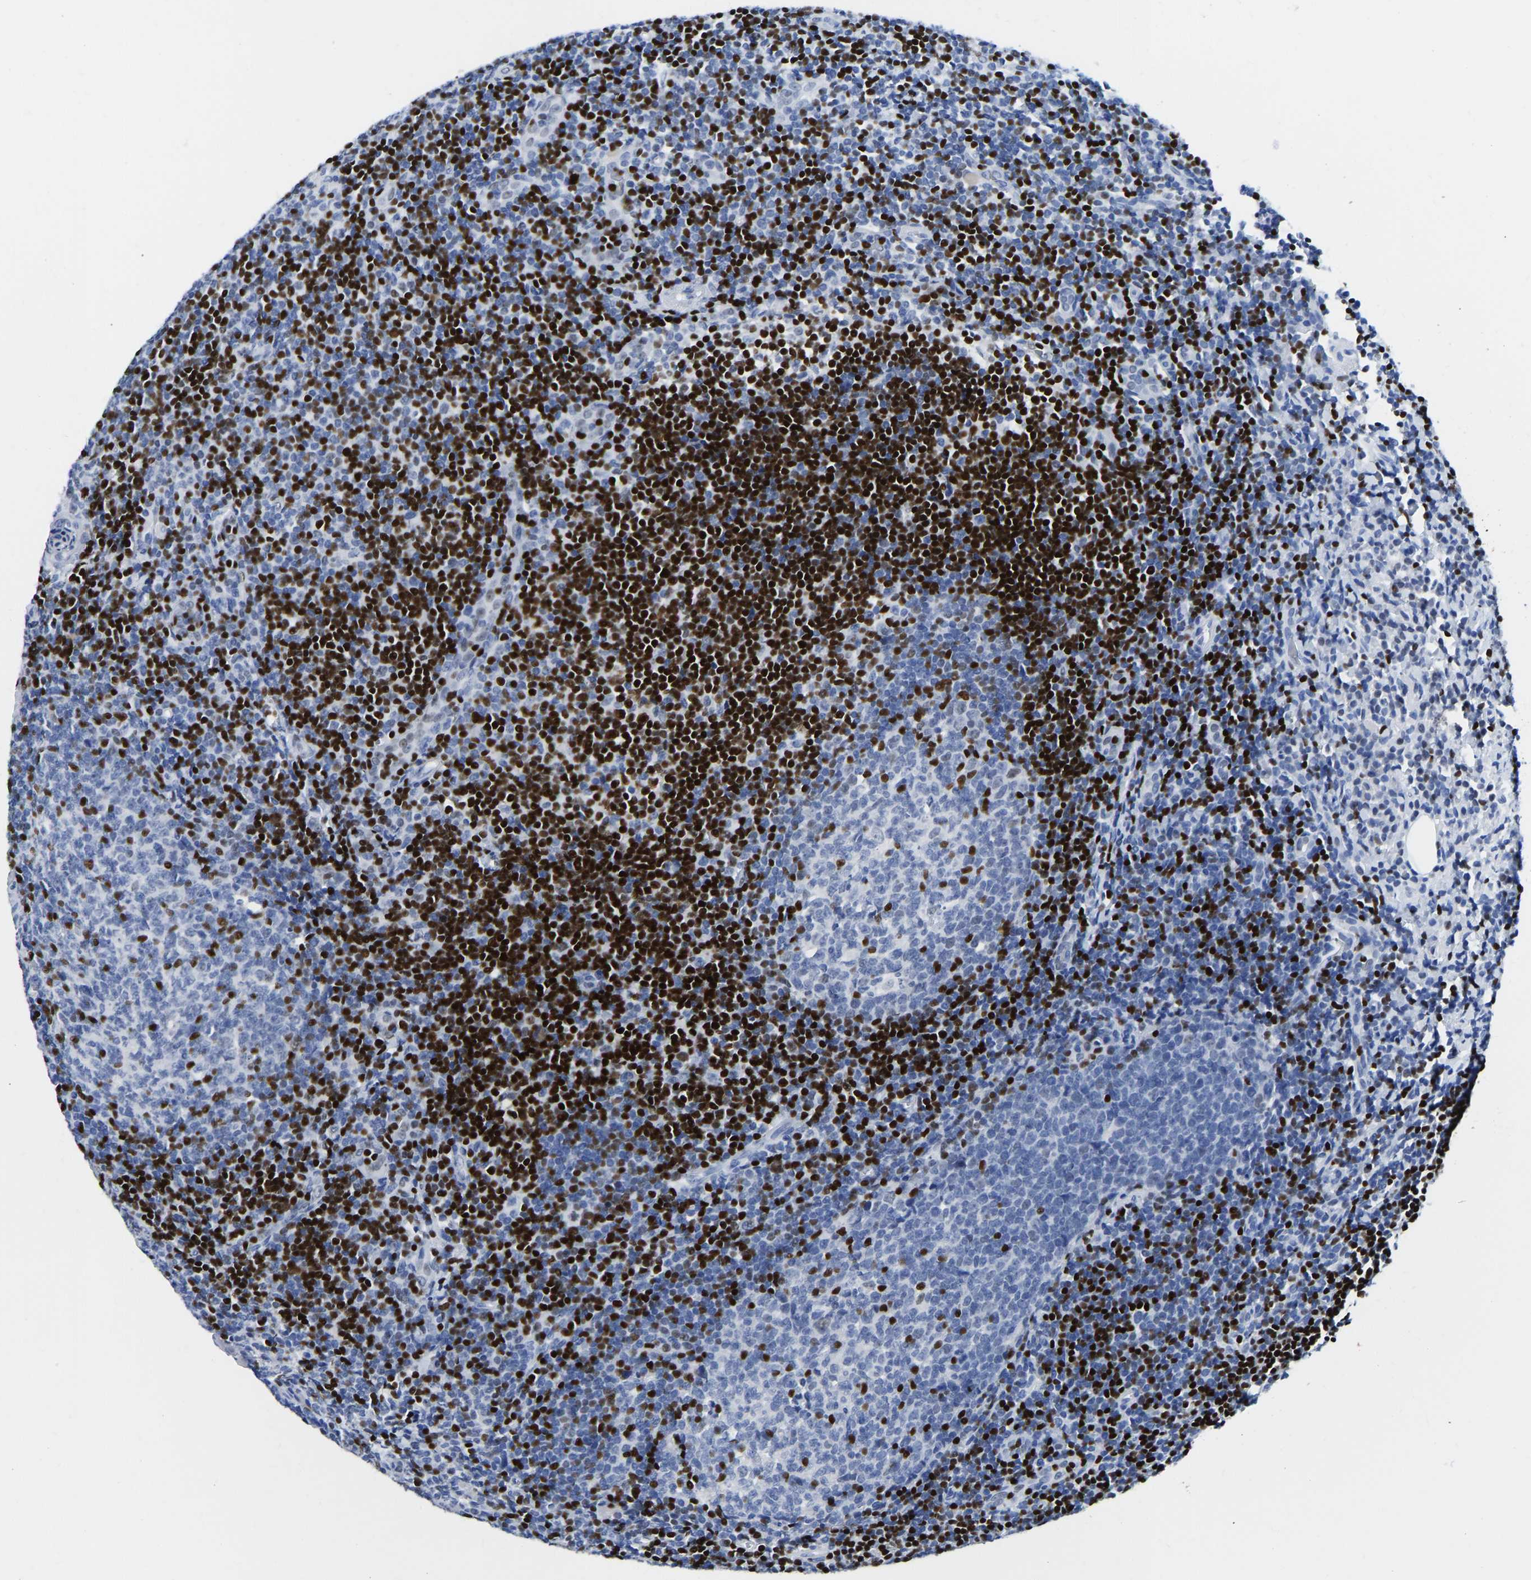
{"staining": {"intensity": "strong", "quantity": "<25%", "location": "nuclear"}, "tissue": "tonsil", "cell_type": "Germinal center cells", "image_type": "normal", "snomed": [{"axis": "morphology", "description": "Normal tissue, NOS"}, {"axis": "topography", "description": "Tonsil"}], "caption": "Tonsil stained with DAB immunohistochemistry (IHC) demonstrates medium levels of strong nuclear expression in about <25% of germinal center cells.", "gene": "TCF7", "patient": {"sex": "male", "age": 37}}